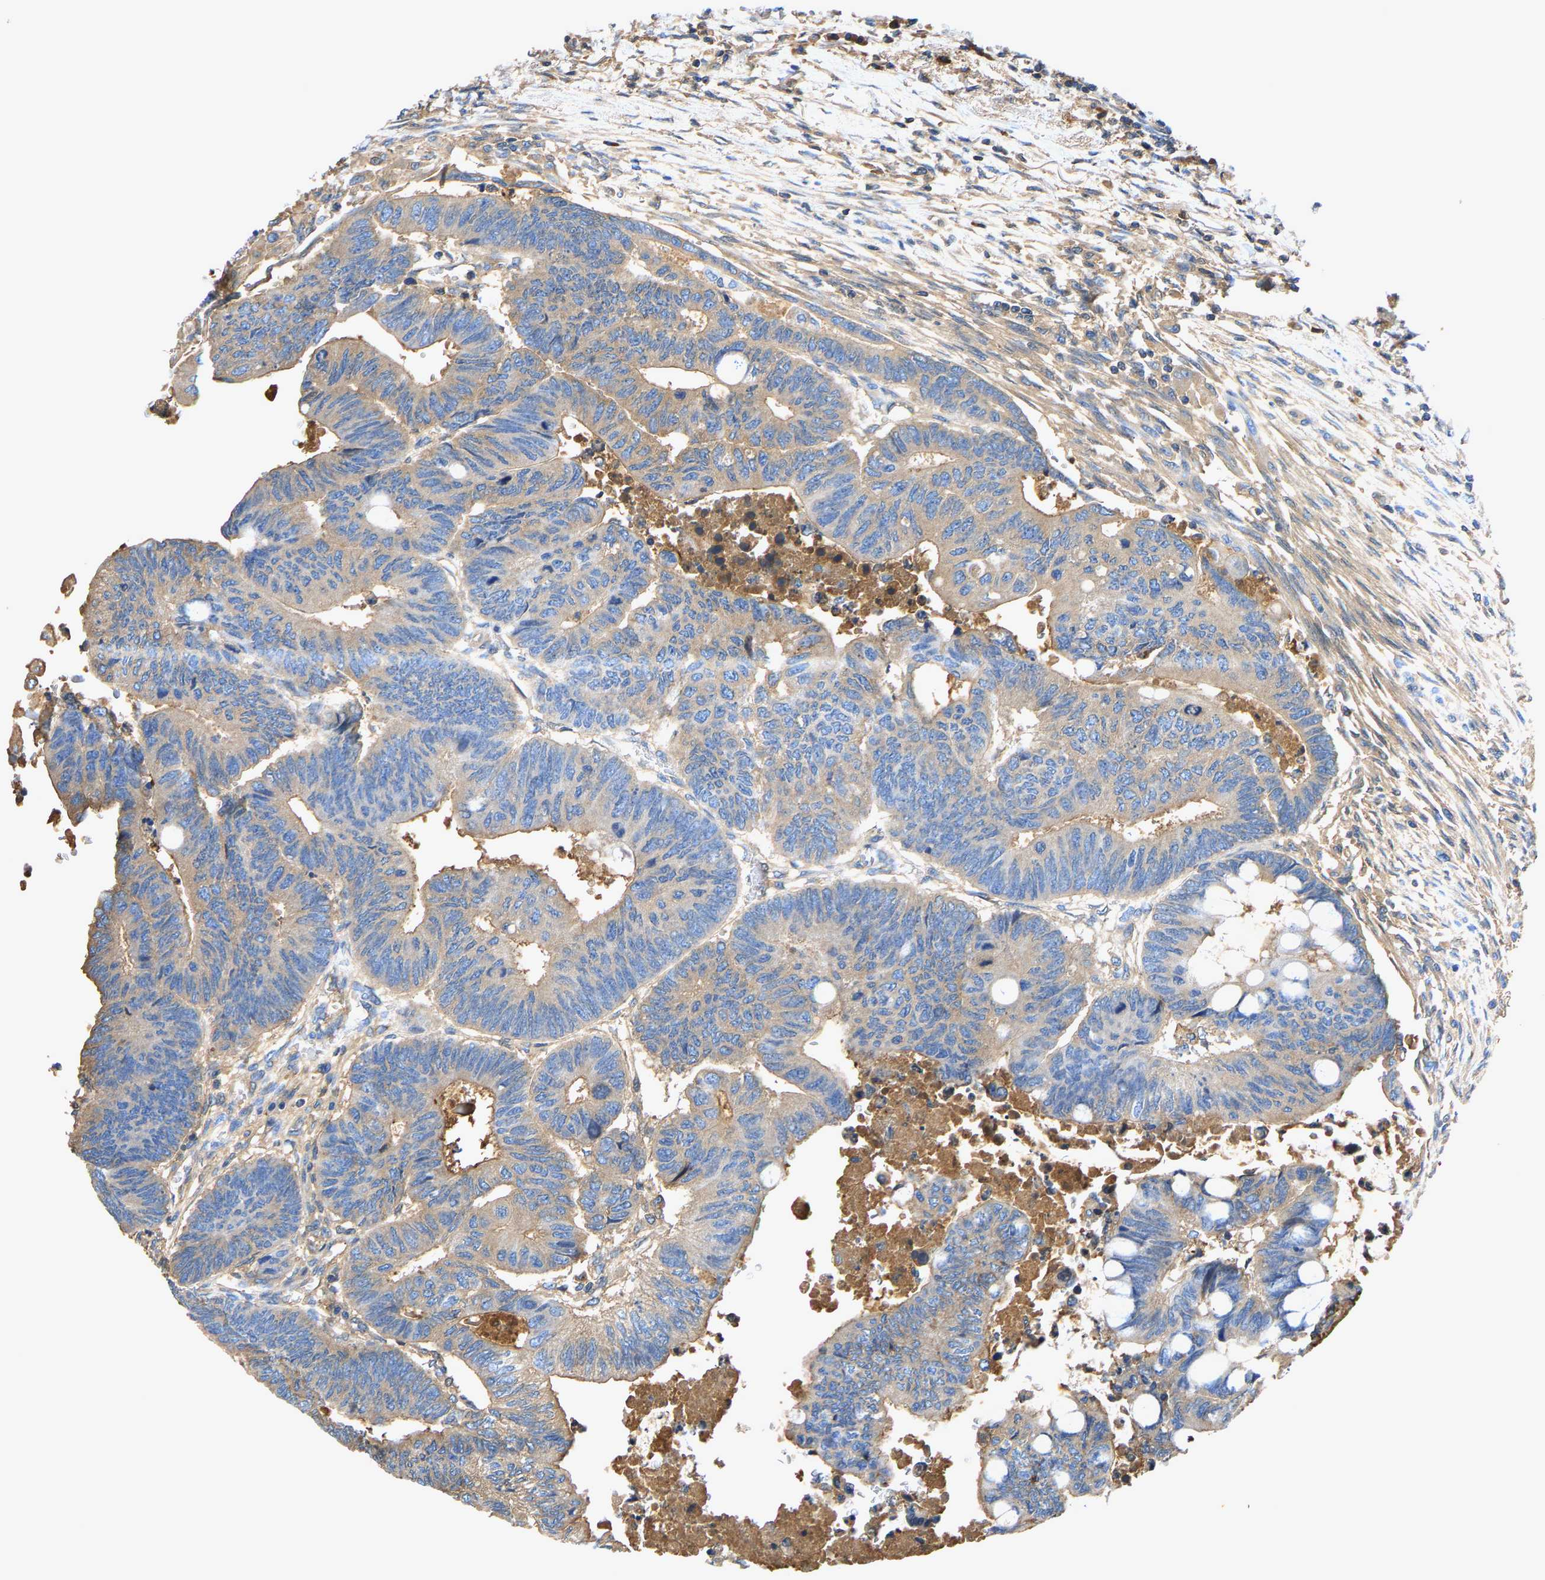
{"staining": {"intensity": "weak", "quantity": ">75%", "location": "cytoplasmic/membranous"}, "tissue": "colorectal cancer", "cell_type": "Tumor cells", "image_type": "cancer", "snomed": [{"axis": "morphology", "description": "Normal tissue, NOS"}, {"axis": "morphology", "description": "Adenocarcinoma, NOS"}, {"axis": "topography", "description": "Rectum"}, {"axis": "topography", "description": "Peripheral nerve tissue"}], "caption": "A brown stain shows weak cytoplasmic/membranous staining of a protein in colorectal cancer (adenocarcinoma) tumor cells.", "gene": "STC1", "patient": {"sex": "male", "age": 92}}